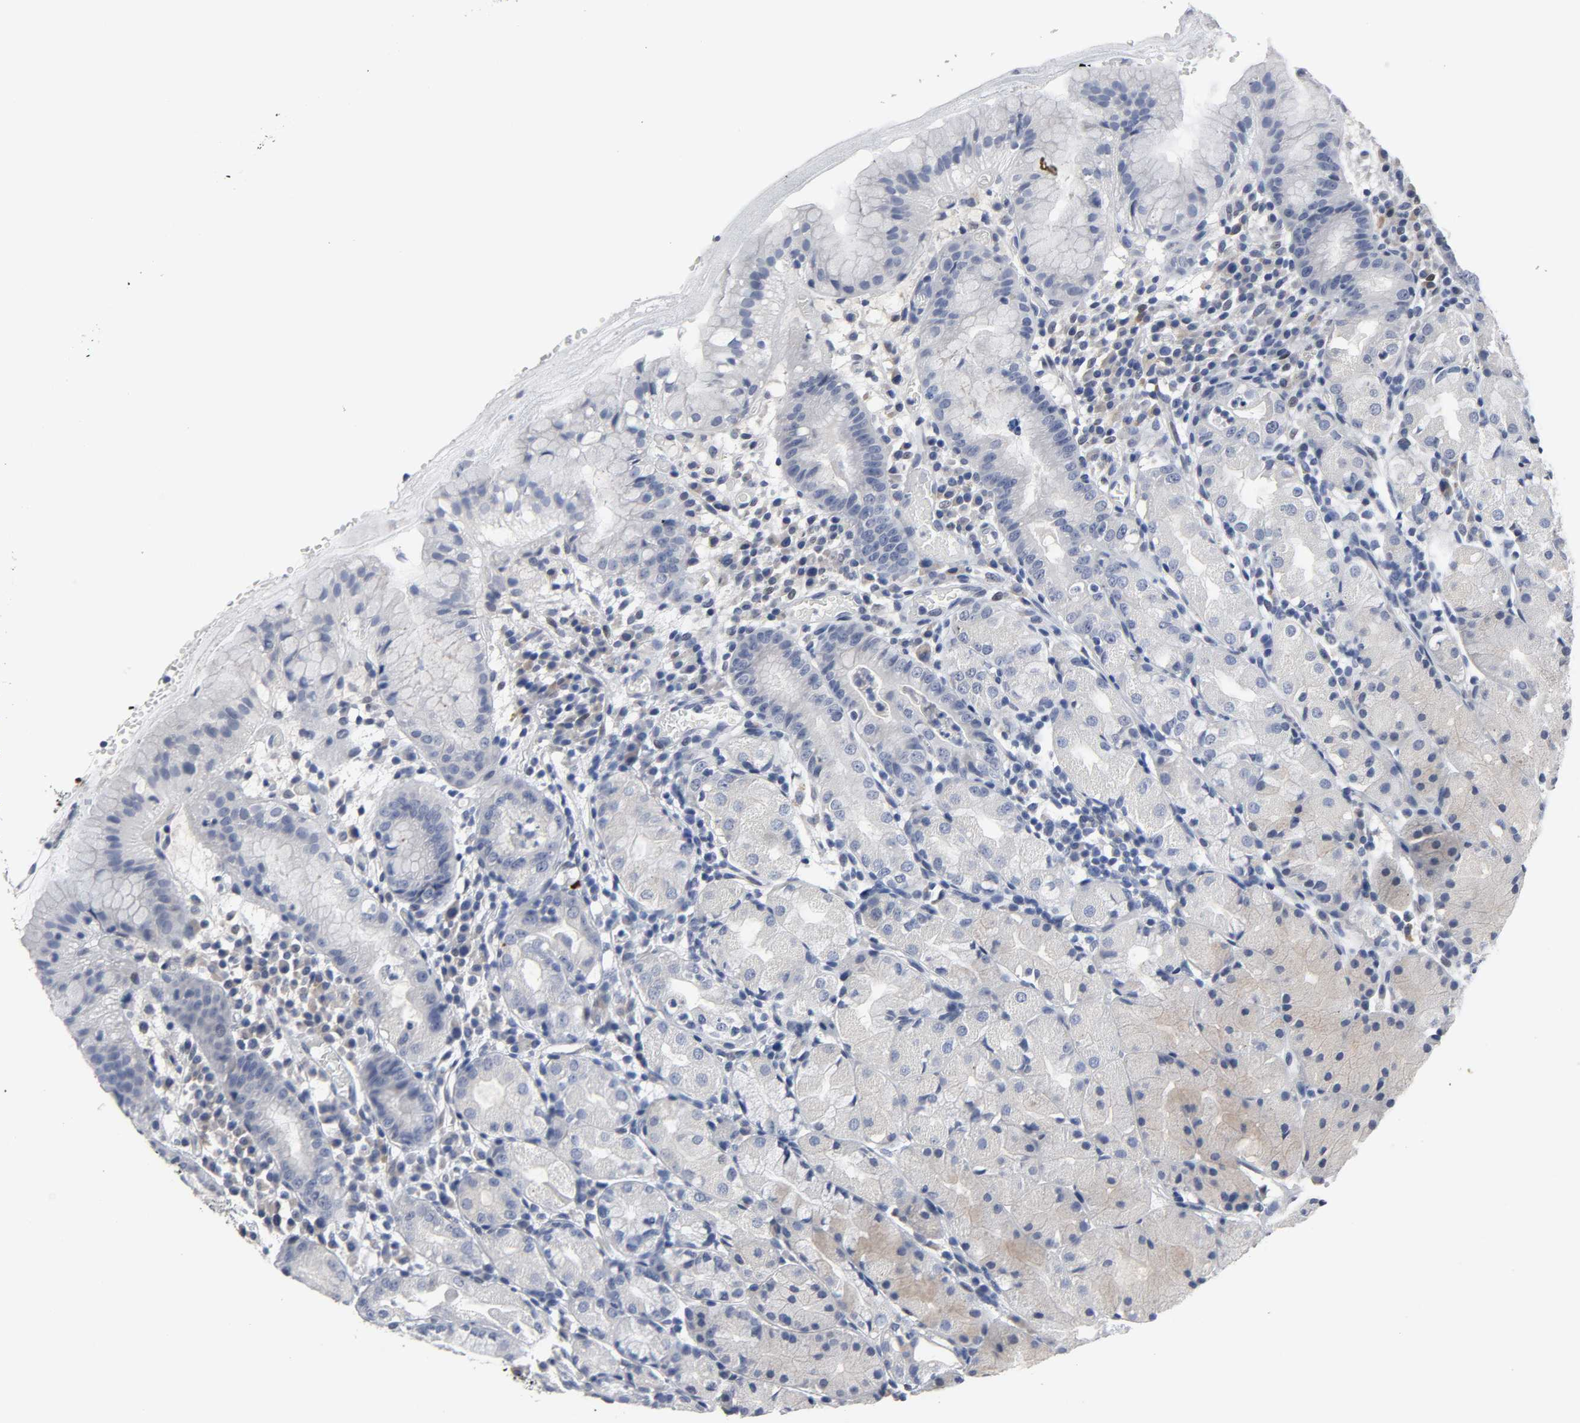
{"staining": {"intensity": "strong", "quantity": "<25%", "location": "cytoplasmic/membranous"}, "tissue": "stomach", "cell_type": "Glandular cells", "image_type": "normal", "snomed": [{"axis": "morphology", "description": "Normal tissue, NOS"}, {"axis": "topography", "description": "Stomach"}, {"axis": "topography", "description": "Stomach, lower"}], "caption": "The immunohistochemical stain highlights strong cytoplasmic/membranous positivity in glandular cells of benign stomach.", "gene": "SALL2", "patient": {"sex": "female", "age": 75}}